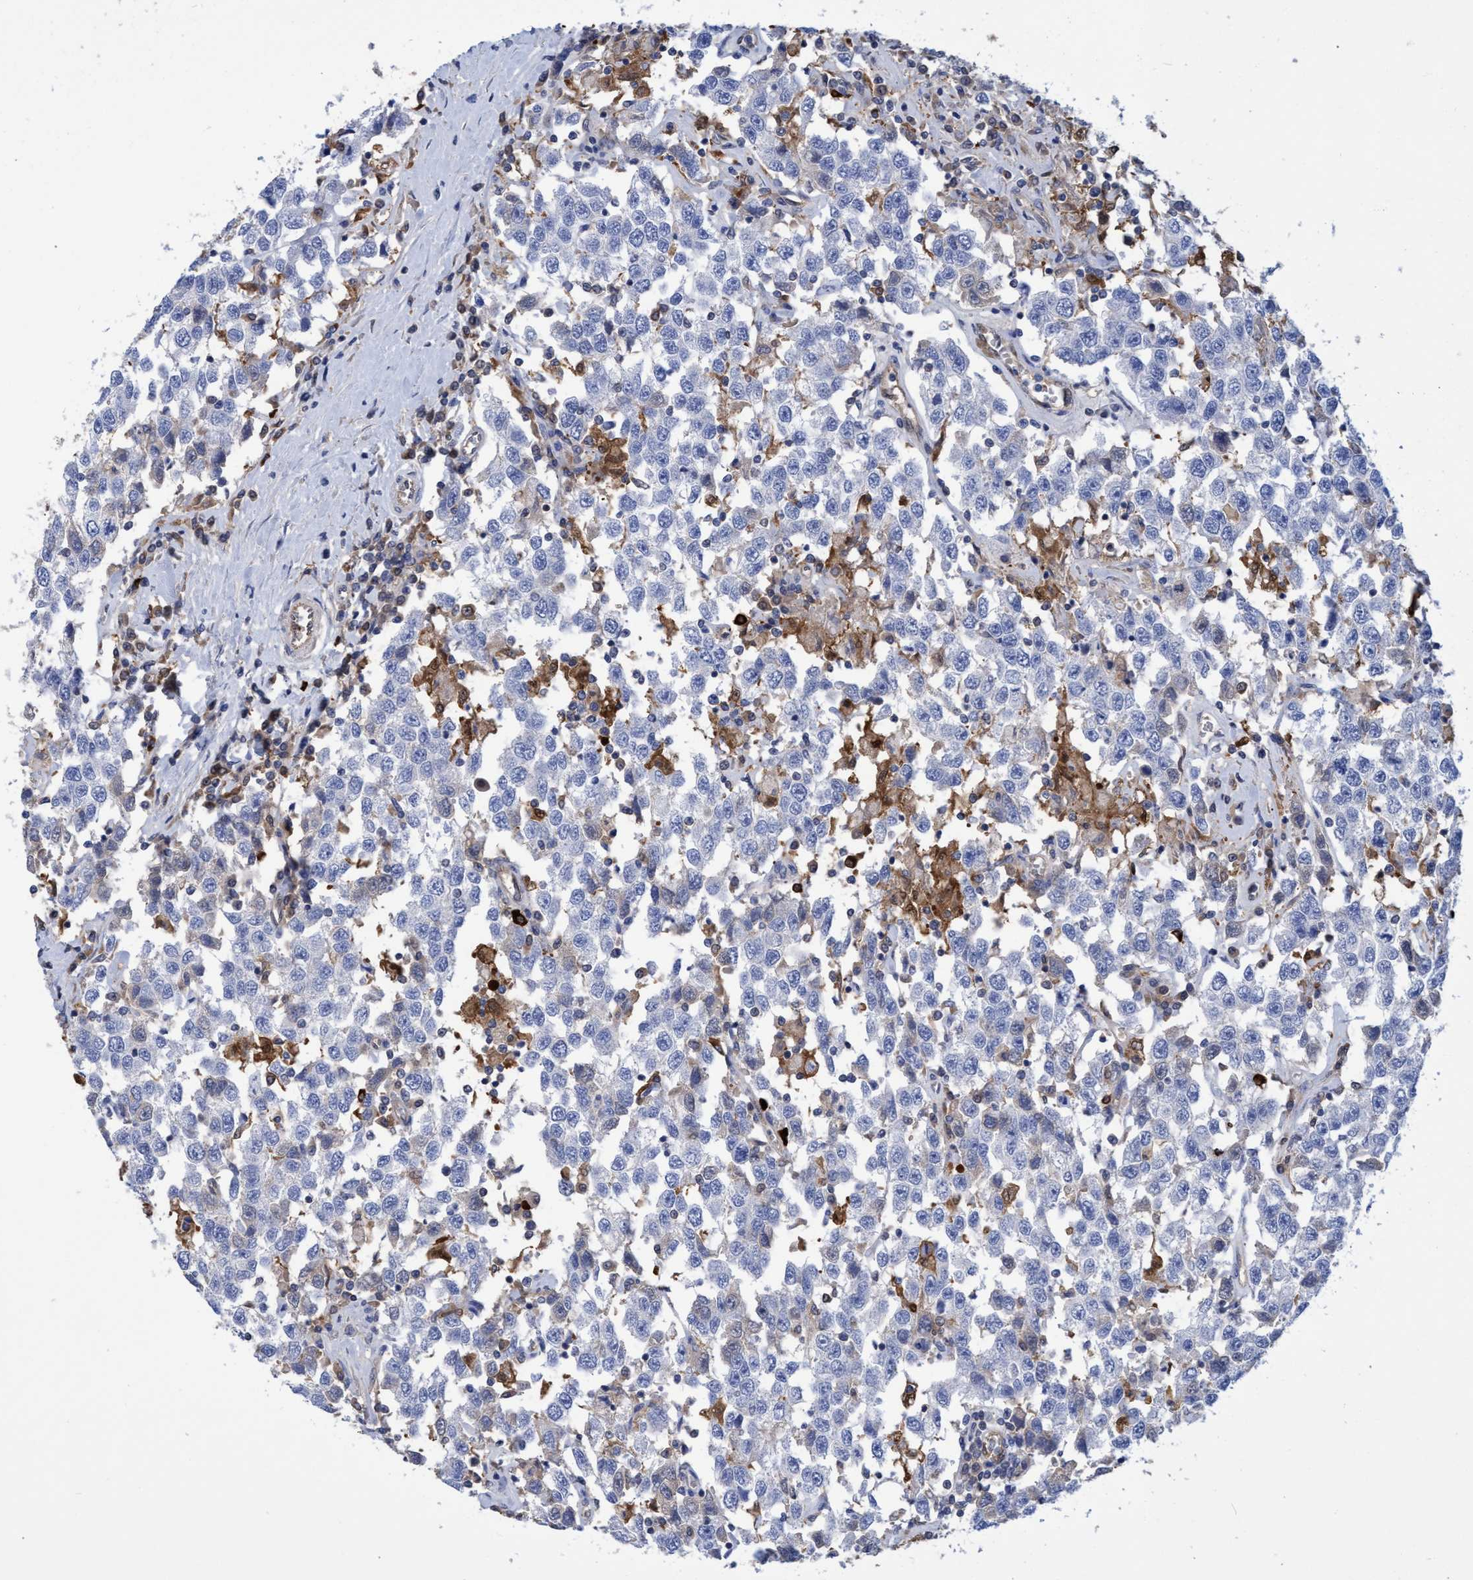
{"staining": {"intensity": "negative", "quantity": "none", "location": "none"}, "tissue": "testis cancer", "cell_type": "Tumor cells", "image_type": "cancer", "snomed": [{"axis": "morphology", "description": "Seminoma, NOS"}, {"axis": "topography", "description": "Testis"}], "caption": "Testis cancer (seminoma) was stained to show a protein in brown. There is no significant staining in tumor cells. (Brightfield microscopy of DAB (3,3'-diaminobenzidine) immunohistochemistry at high magnification).", "gene": "PNPO", "patient": {"sex": "male", "age": 41}}